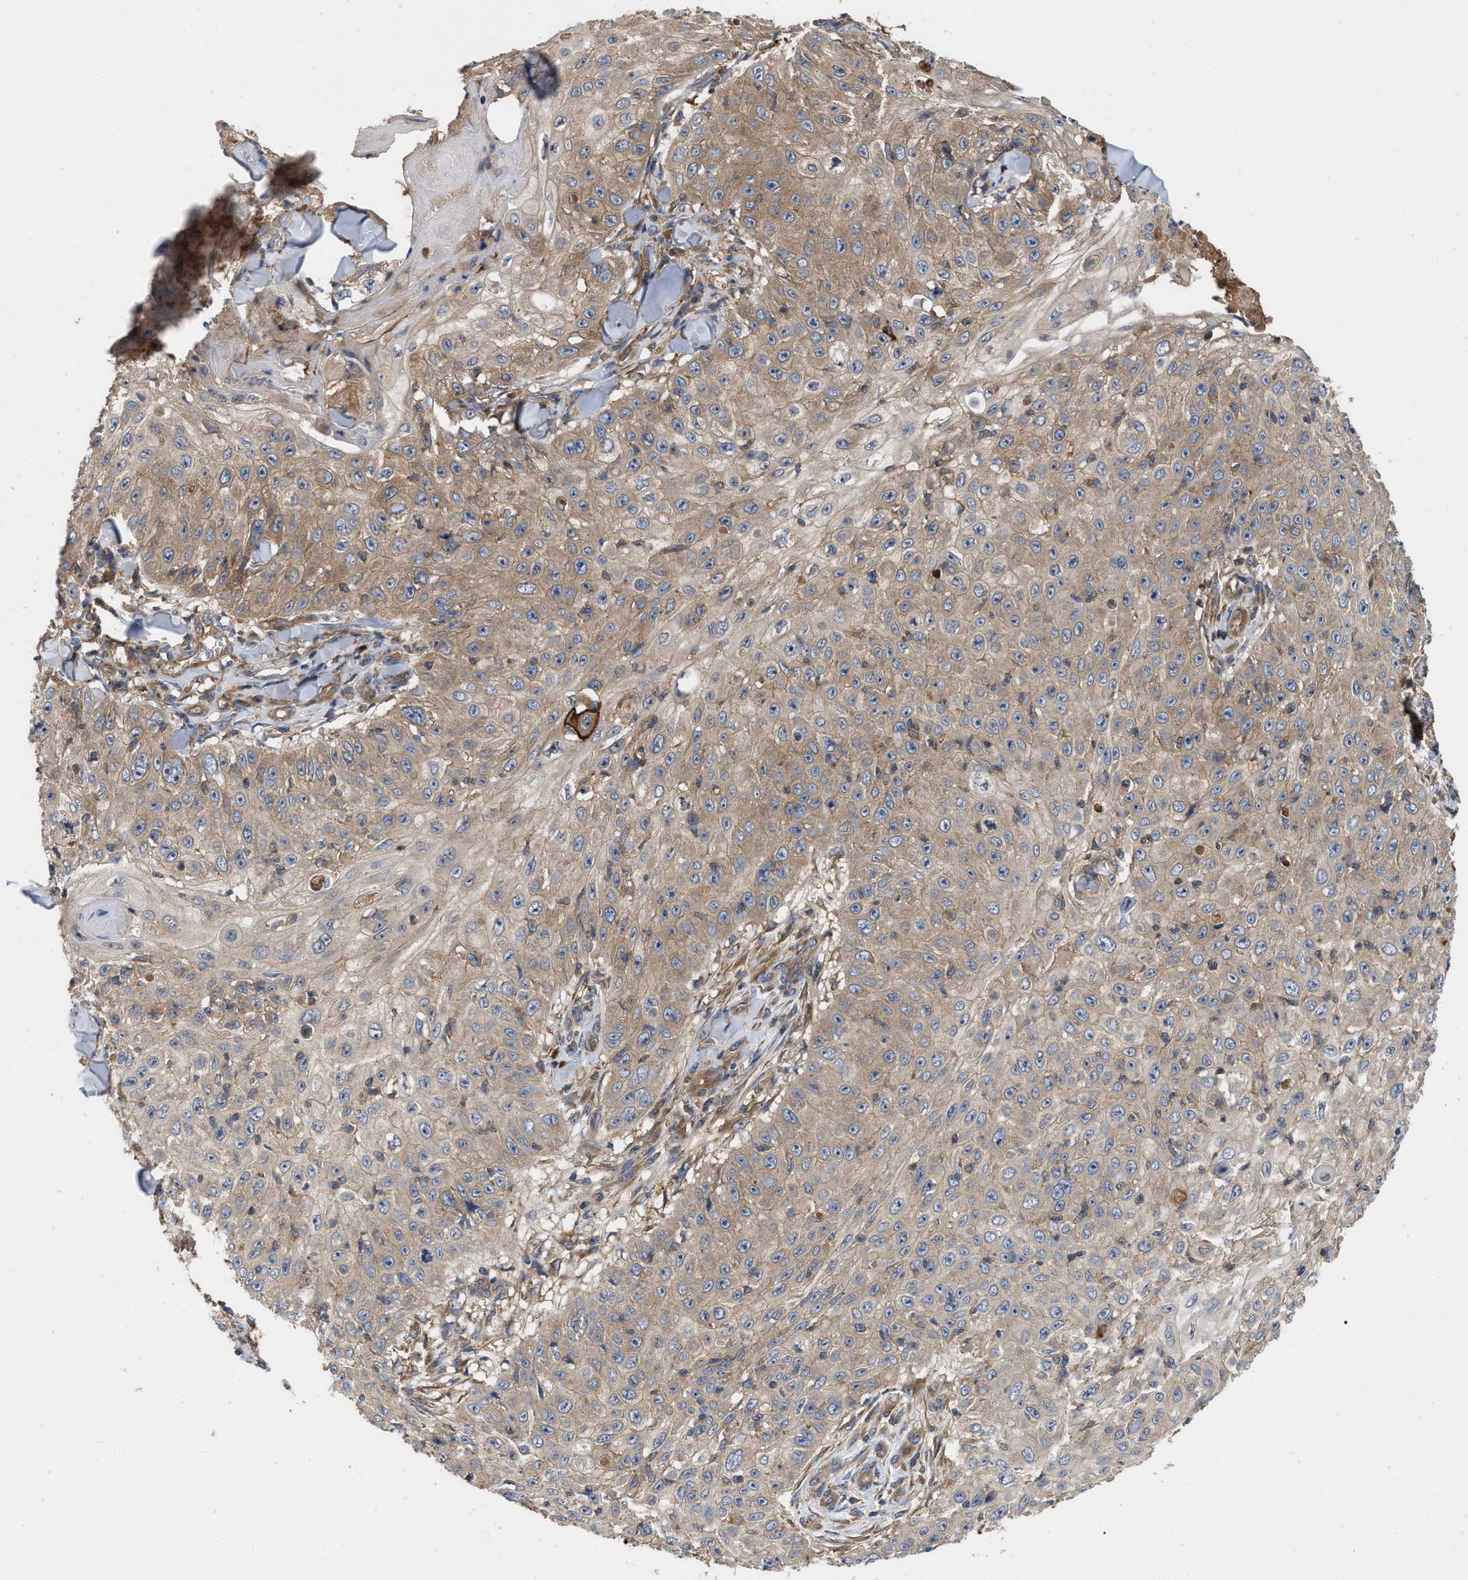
{"staining": {"intensity": "weak", "quantity": ">75%", "location": "cytoplasmic/membranous"}, "tissue": "skin cancer", "cell_type": "Tumor cells", "image_type": "cancer", "snomed": [{"axis": "morphology", "description": "Squamous cell carcinoma, NOS"}, {"axis": "topography", "description": "Skin"}], "caption": "Immunohistochemical staining of human skin cancer (squamous cell carcinoma) exhibits low levels of weak cytoplasmic/membranous positivity in approximately >75% of tumor cells.", "gene": "RABEP1", "patient": {"sex": "male", "age": 86}}